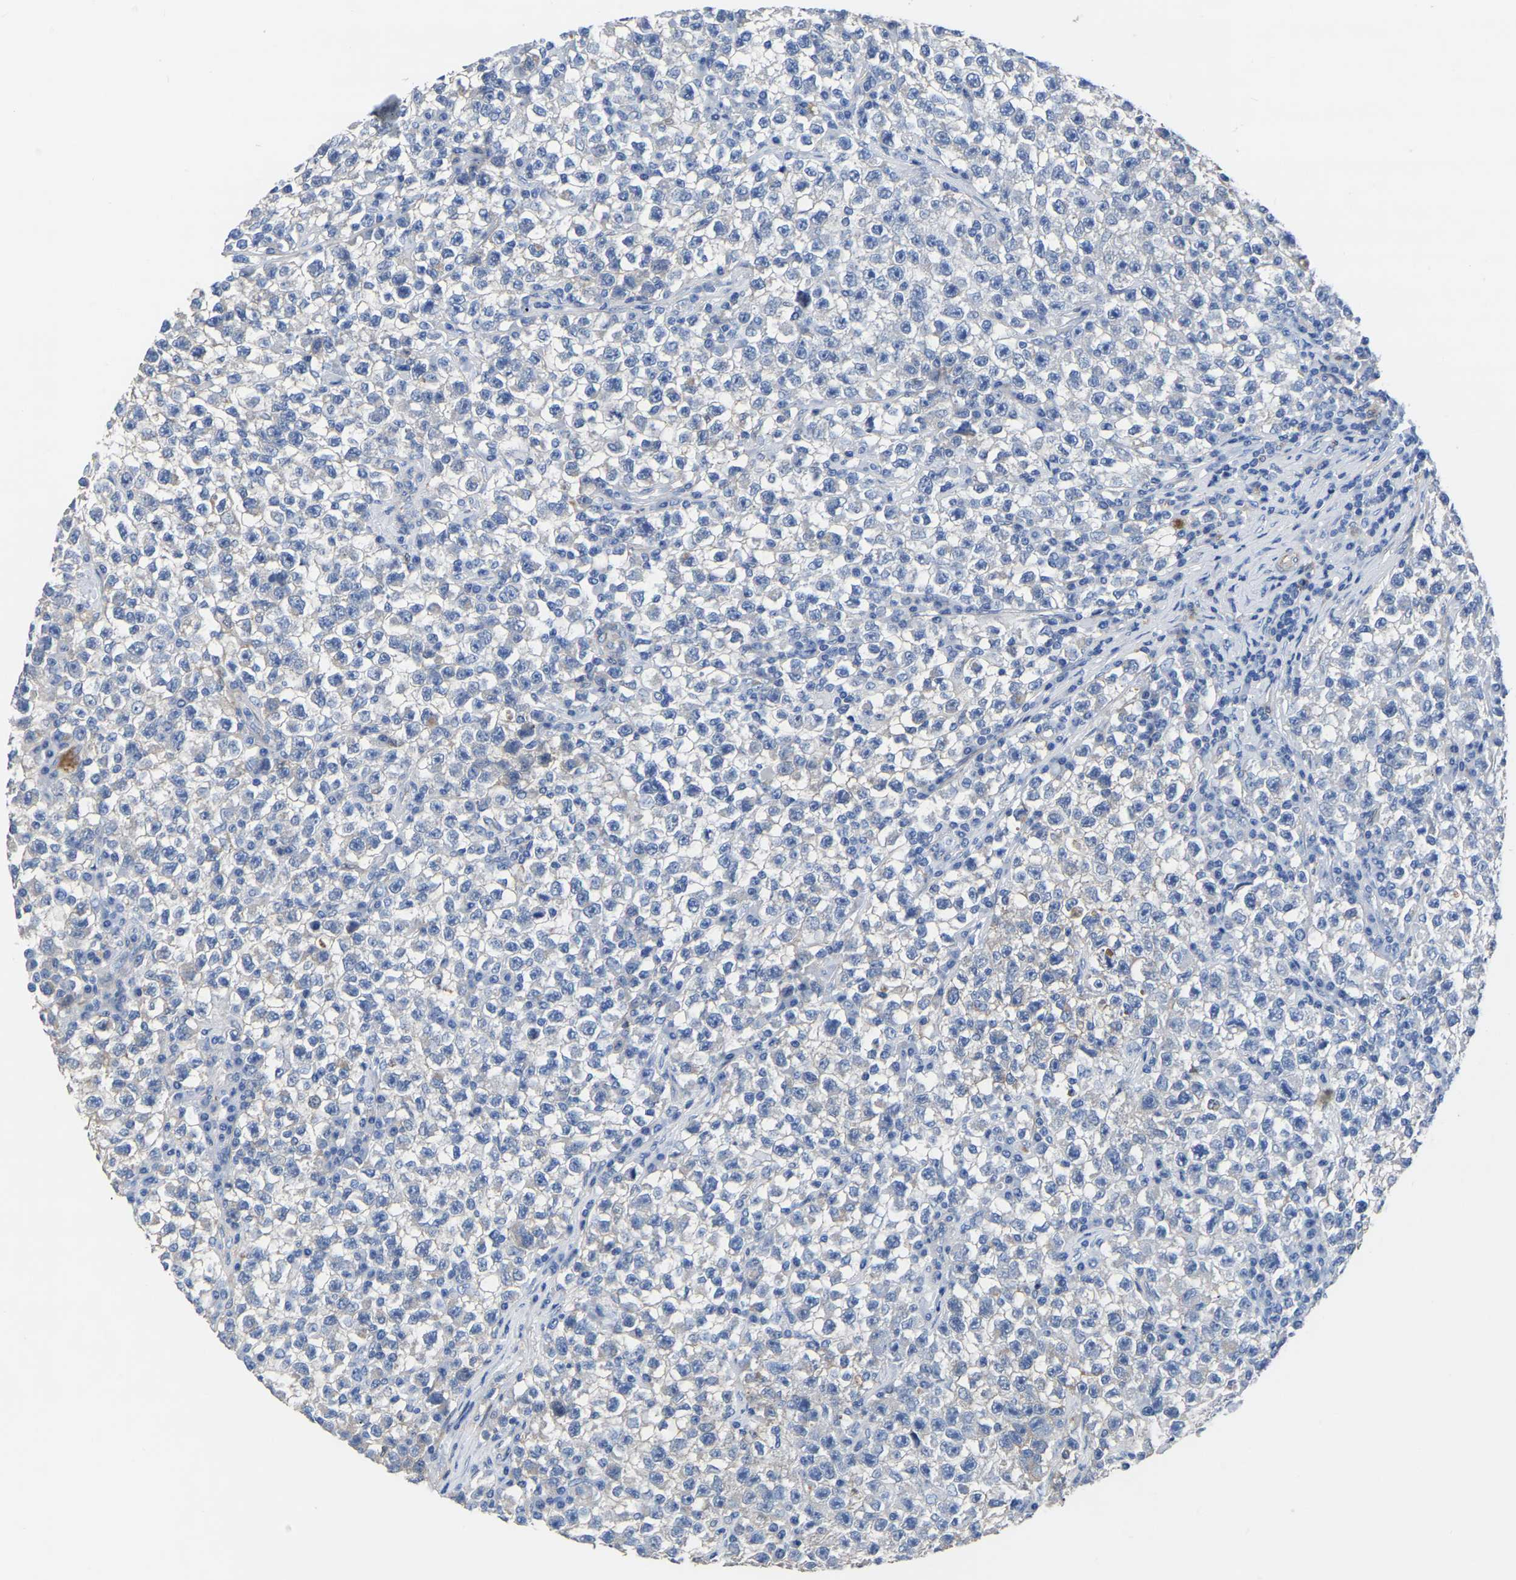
{"staining": {"intensity": "negative", "quantity": "none", "location": "none"}, "tissue": "testis cancer", "cell_type": "Tumor cells", "image_type": "cancer", "snomed": [{"axis": "morphology", "description": "Seminoma, NOS"}, {"axis": "topography", "description": "Testis"}], "caption": "Immunohistochemistry (IHC) of seminoma (testis) shows no expression in tumor cells.", "gene": "SLC45A3", "patient": {"sex": "male", "age": 22}}